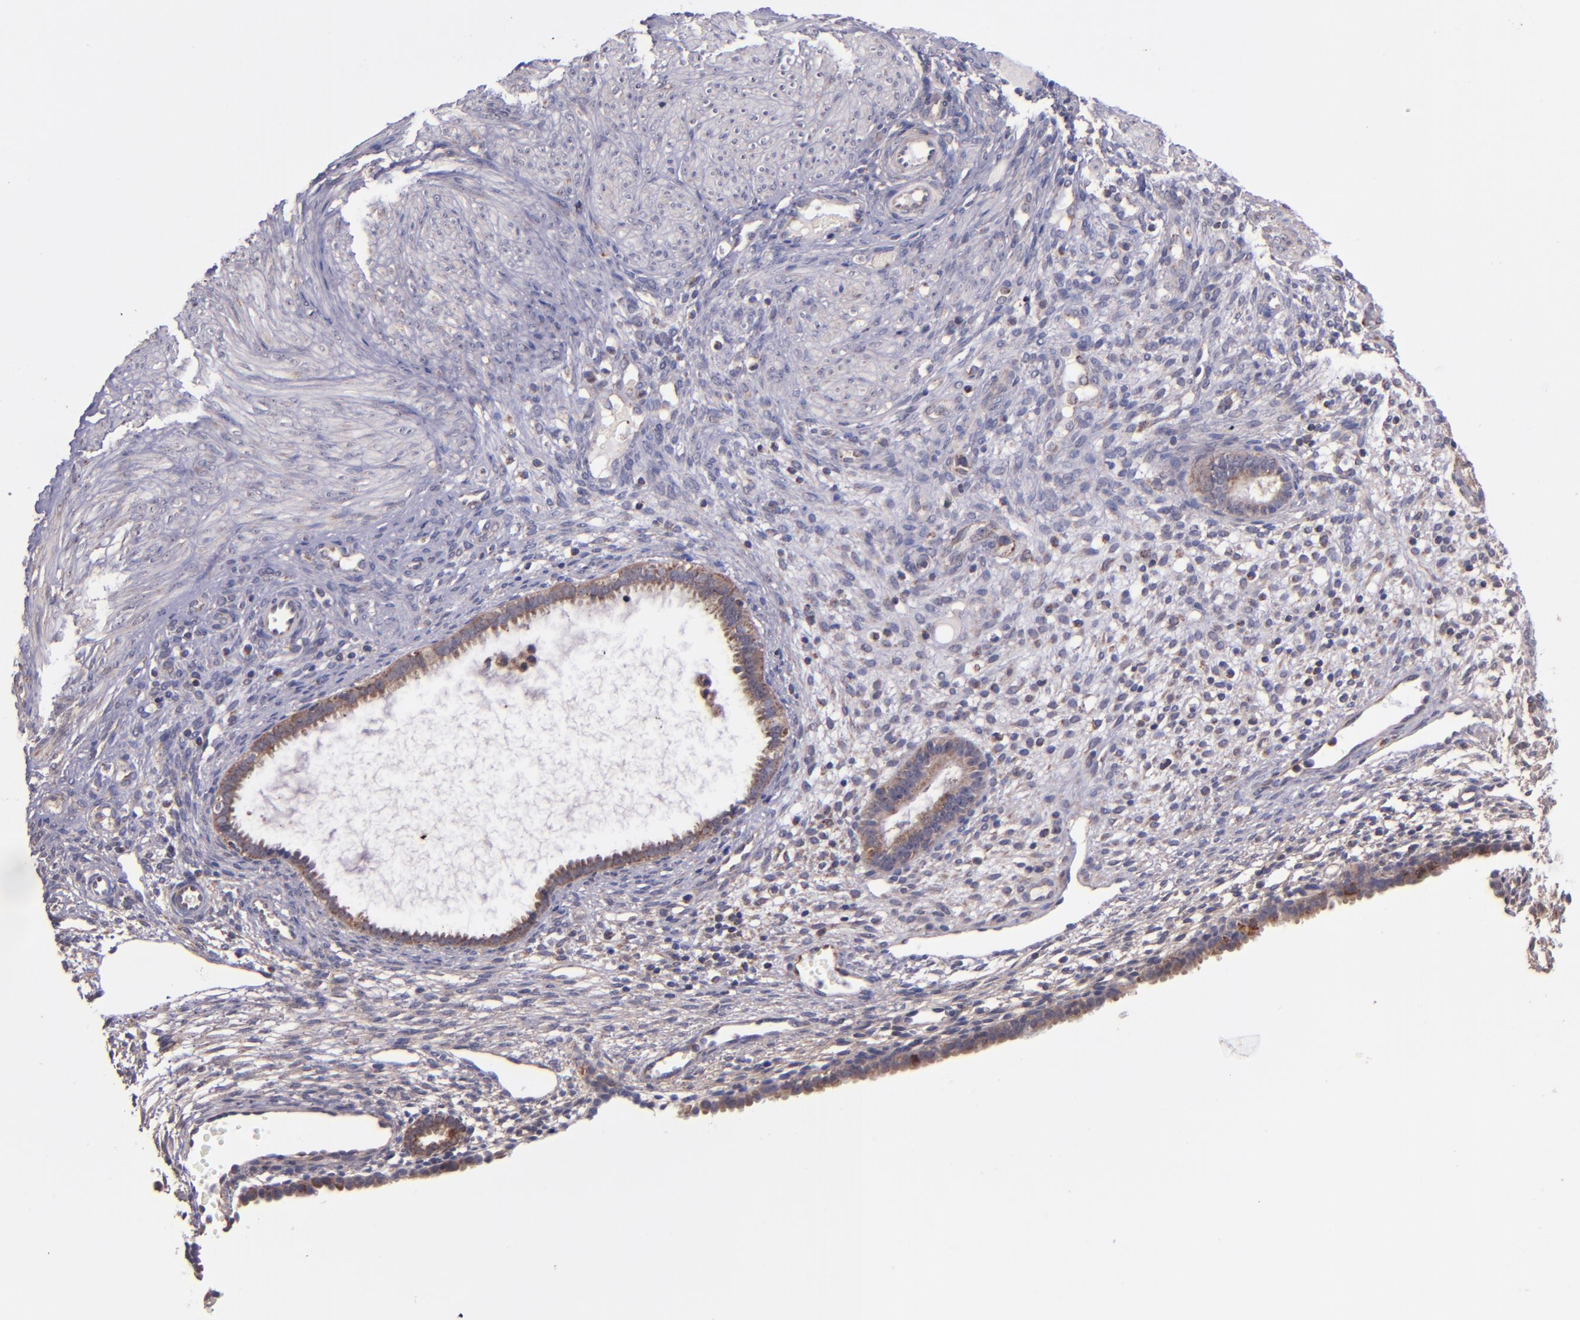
{"staining": {"intensity": "negative", "quantity": "none", "location": "none"}, "tissue": "endometrium", "cell_type": "Cells in endometrial stroma", "image_type": "normal", "snomed": [{"axis": "morphology", "description": "Normal tissue, NOS"}, {"axis": "topography", "description": "Endometrium"}], "caption": "Photomicrograph shows no protein positivity in cells in endometrial stroma of unremarkable endometrium.", "gene": "SHC1", "patient": {"sex": "female", "age": 72}}